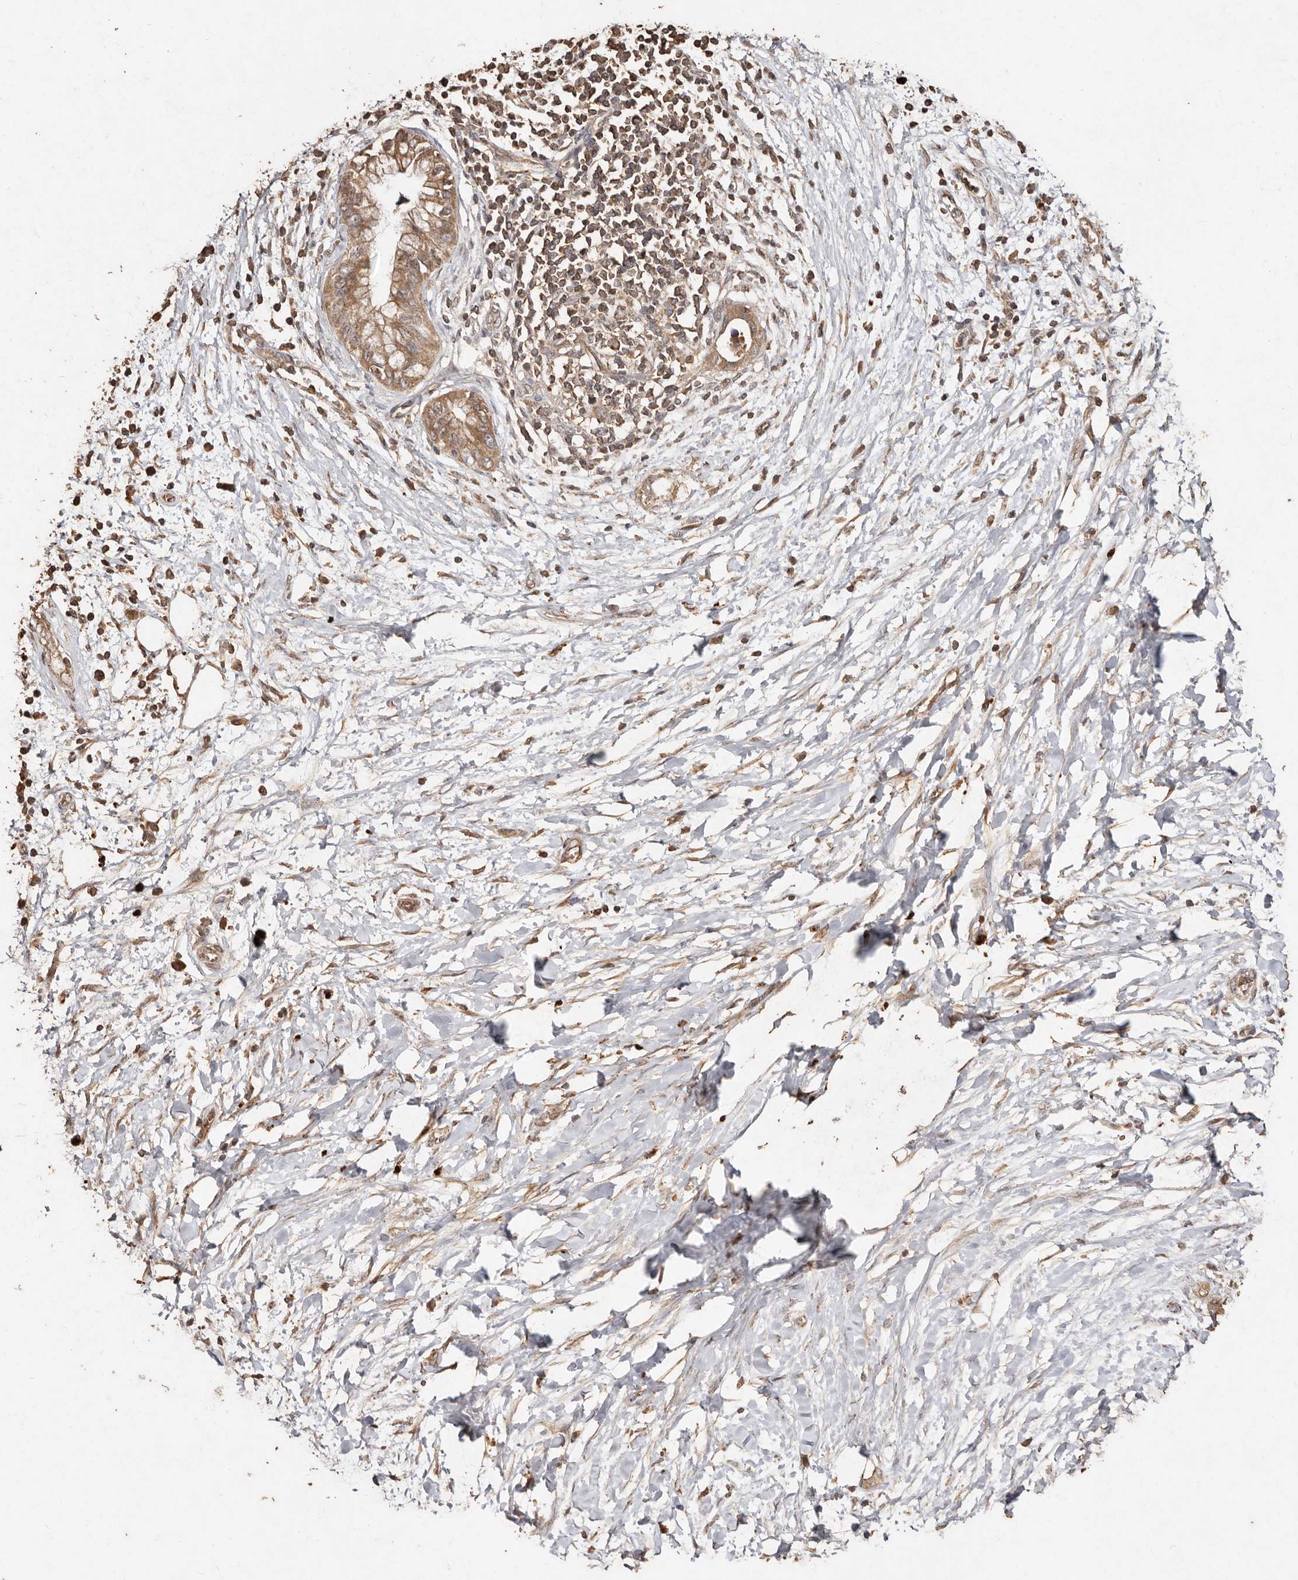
{"staining": {"intensity": "moderate", "quantity": ">75%", "location": "cytoplasmic/membranous"}, "tissue": "pancreatic cancer", "cell_type": "Tumor cells", "image_type": "cancer", "snomed": [{"axis": "morphology", "description": "Normal tissue, NOS"}, {"axis": "morphology", "description": "Adenocarcinoma, NOS"}, {"axis": "topography", "description": "Pancreas"}, {"axis": "topography", "description": "Peripheral nerve tissue"}], "caption": "Human pancreatic cancer stained with a protein marker demonstrates moderate staining in tumor cells.", "gene": "FARS2", "patient": {"sex": "male", "age": 59}}